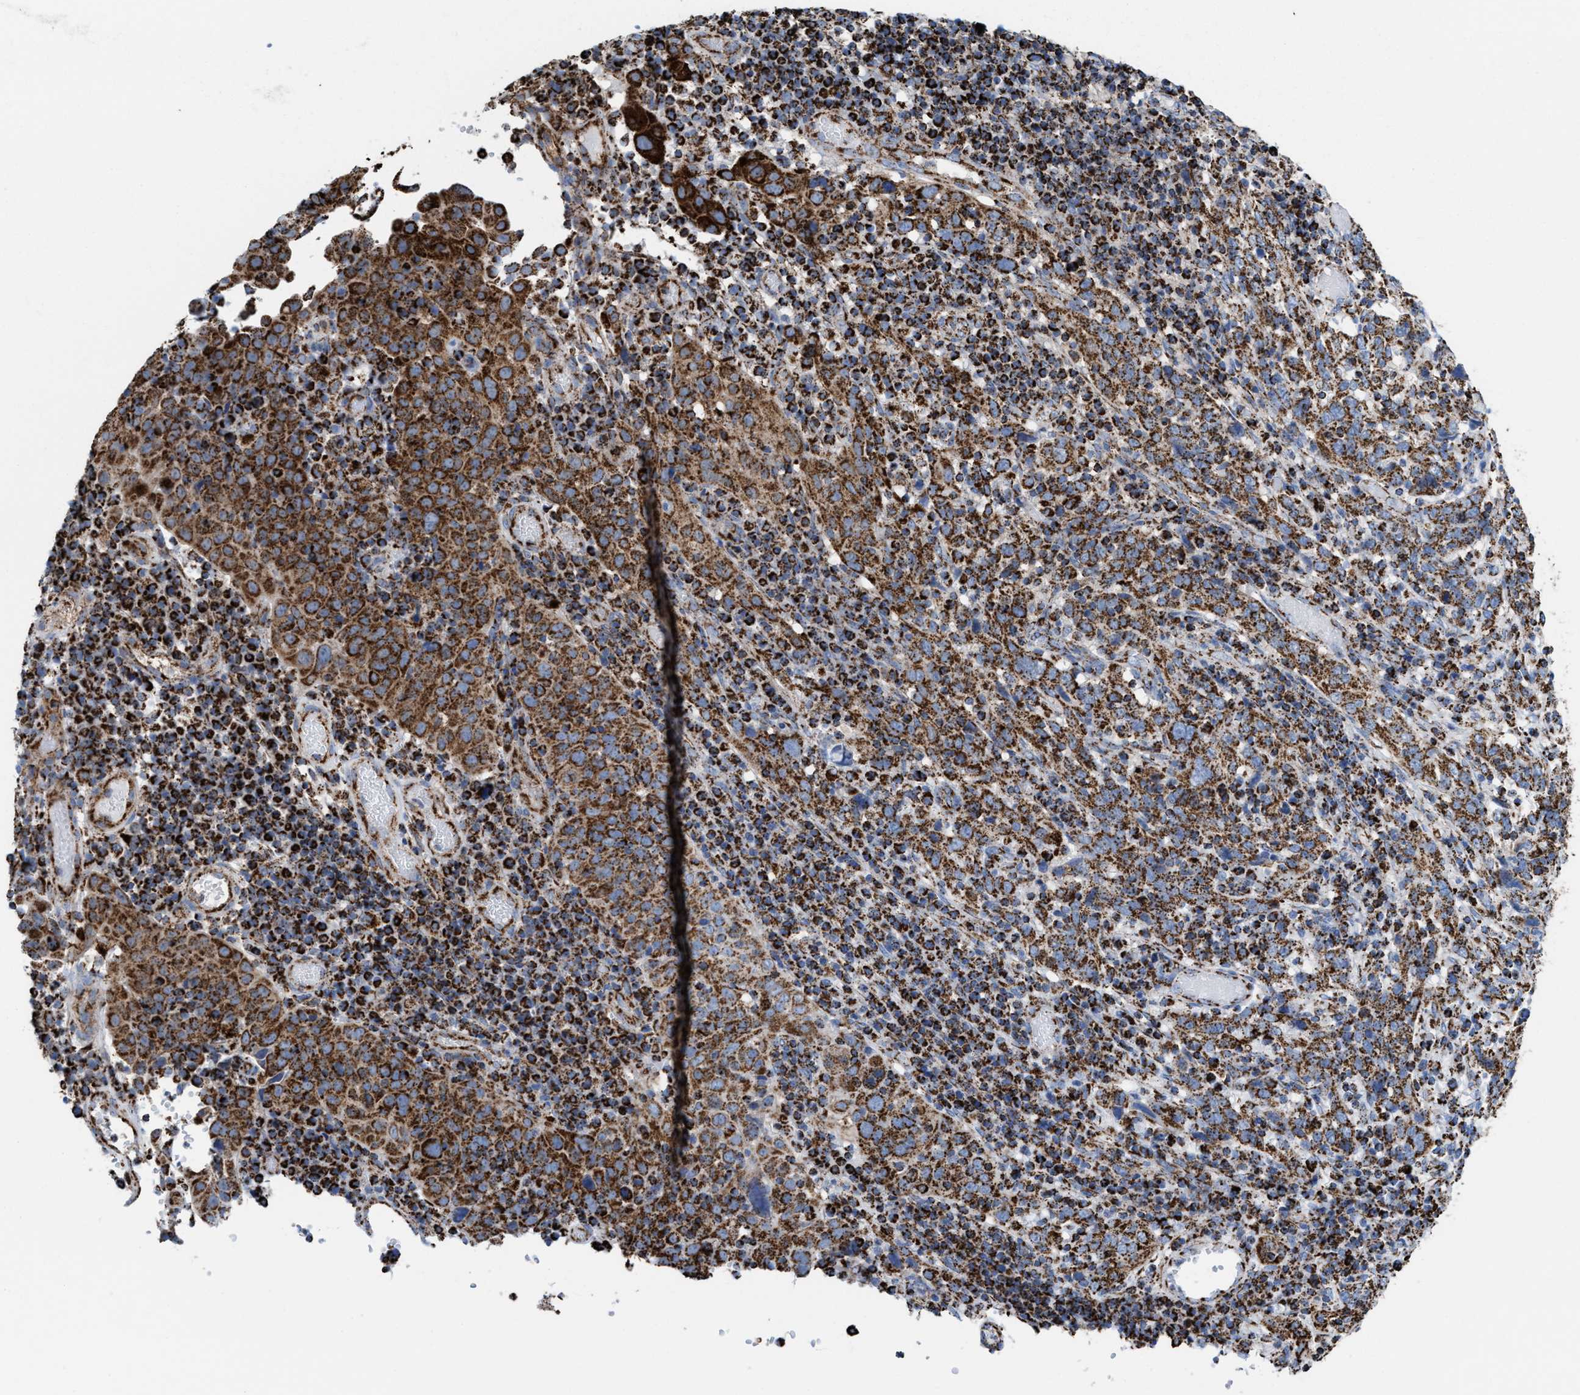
{"staining": {"intensity": "moderate", "quantity": ">75%", "location": "cytoplasmic/membranous"}, "tissue": "cervical cancer", "cell_type": "Tumor cells", "image_type": "cancer", "snomed": [{"axis": "morphology", "description": "Squamous cell carcinoma, NOS"}, {"axis": "topography", "description": "Cervix"}], "caption": "Human cervical cancer (squamous cell carcinoma) stained with a brown dye exhibits moderate cytoplasmic/membranous positive staining in approximately >75% of tumor cells.", "gene": "ECHS1", "patient": {"sex": "female", "age": 46}}